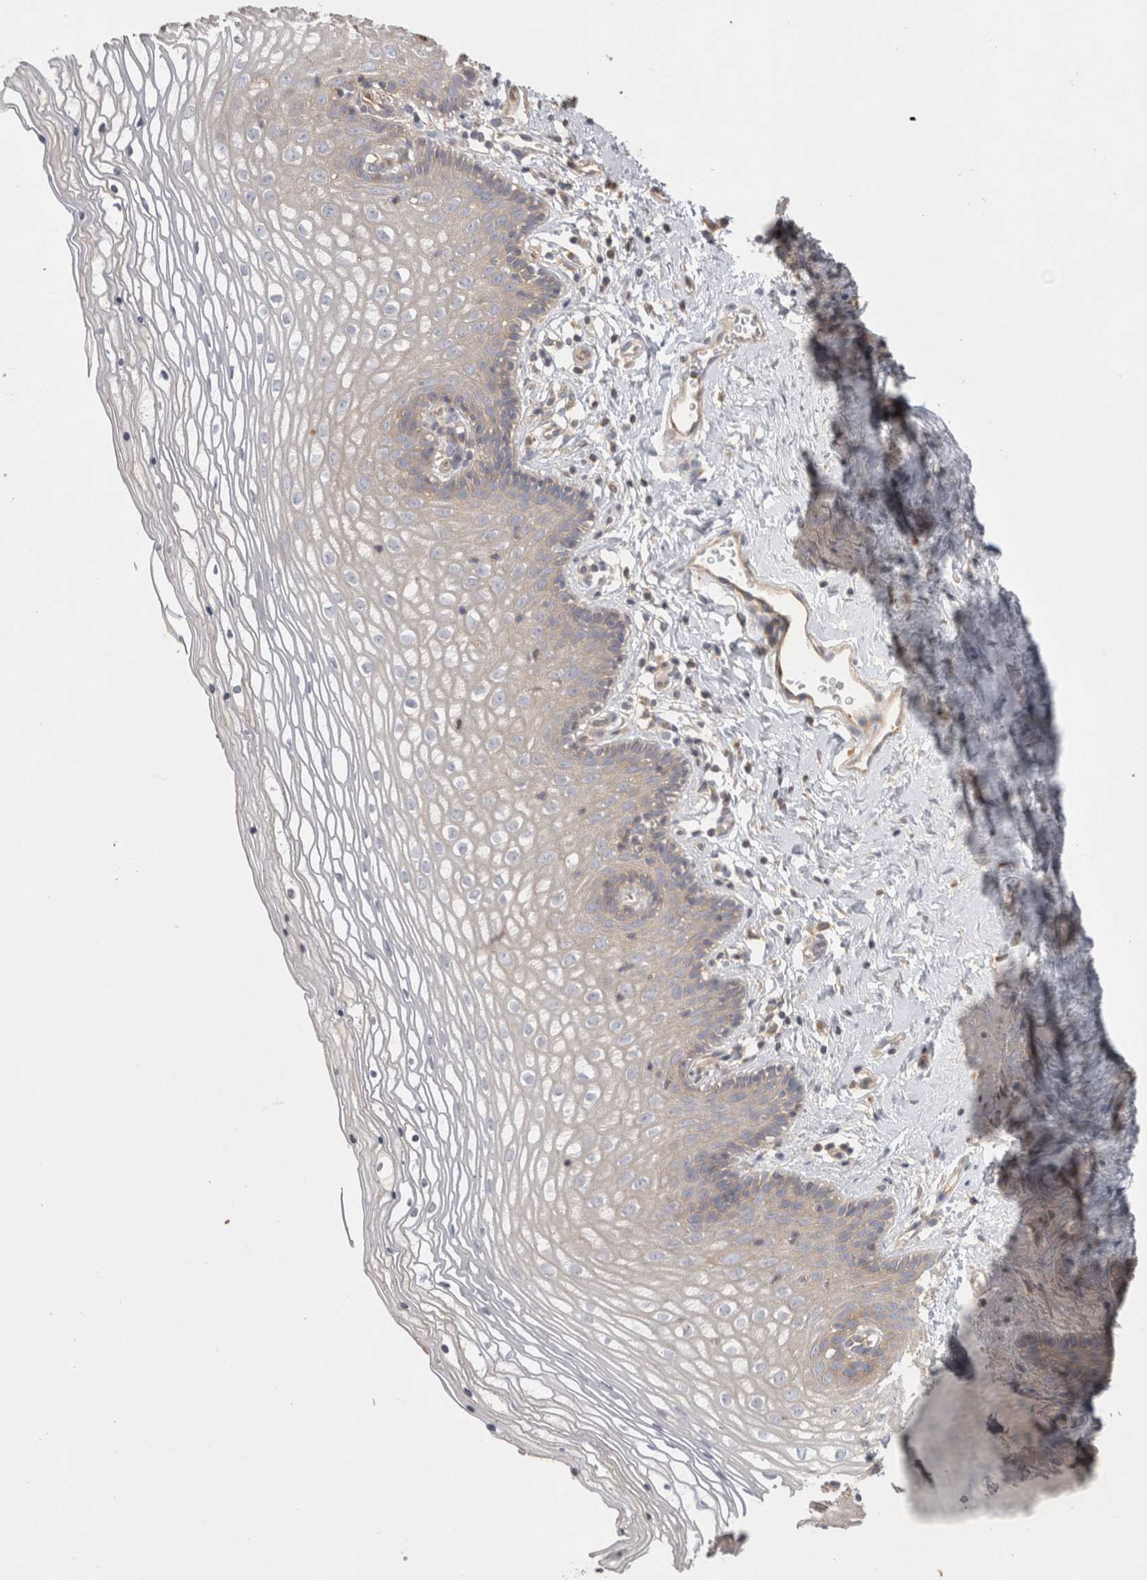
{"staining": {"intensity": "weak", "quantity": "<25%", "location": "cytoplasmic/membranous"}, "tissue": "vagina", "cell_type": "Squamous epithelial cells", "image_type": "normal", "snomed": [{"axis": "morphology", "description": "Normal tissue, NOS"}, {"axis": "topography", "description": "Vagina"}], "caption": "Human vagina stained for a protein using immunohistochemistry (IHC) demonstrates no staining in squamous epithelial cells.", "gene": "CHMP6", "patient": {"sex": "female", "age": 32}}